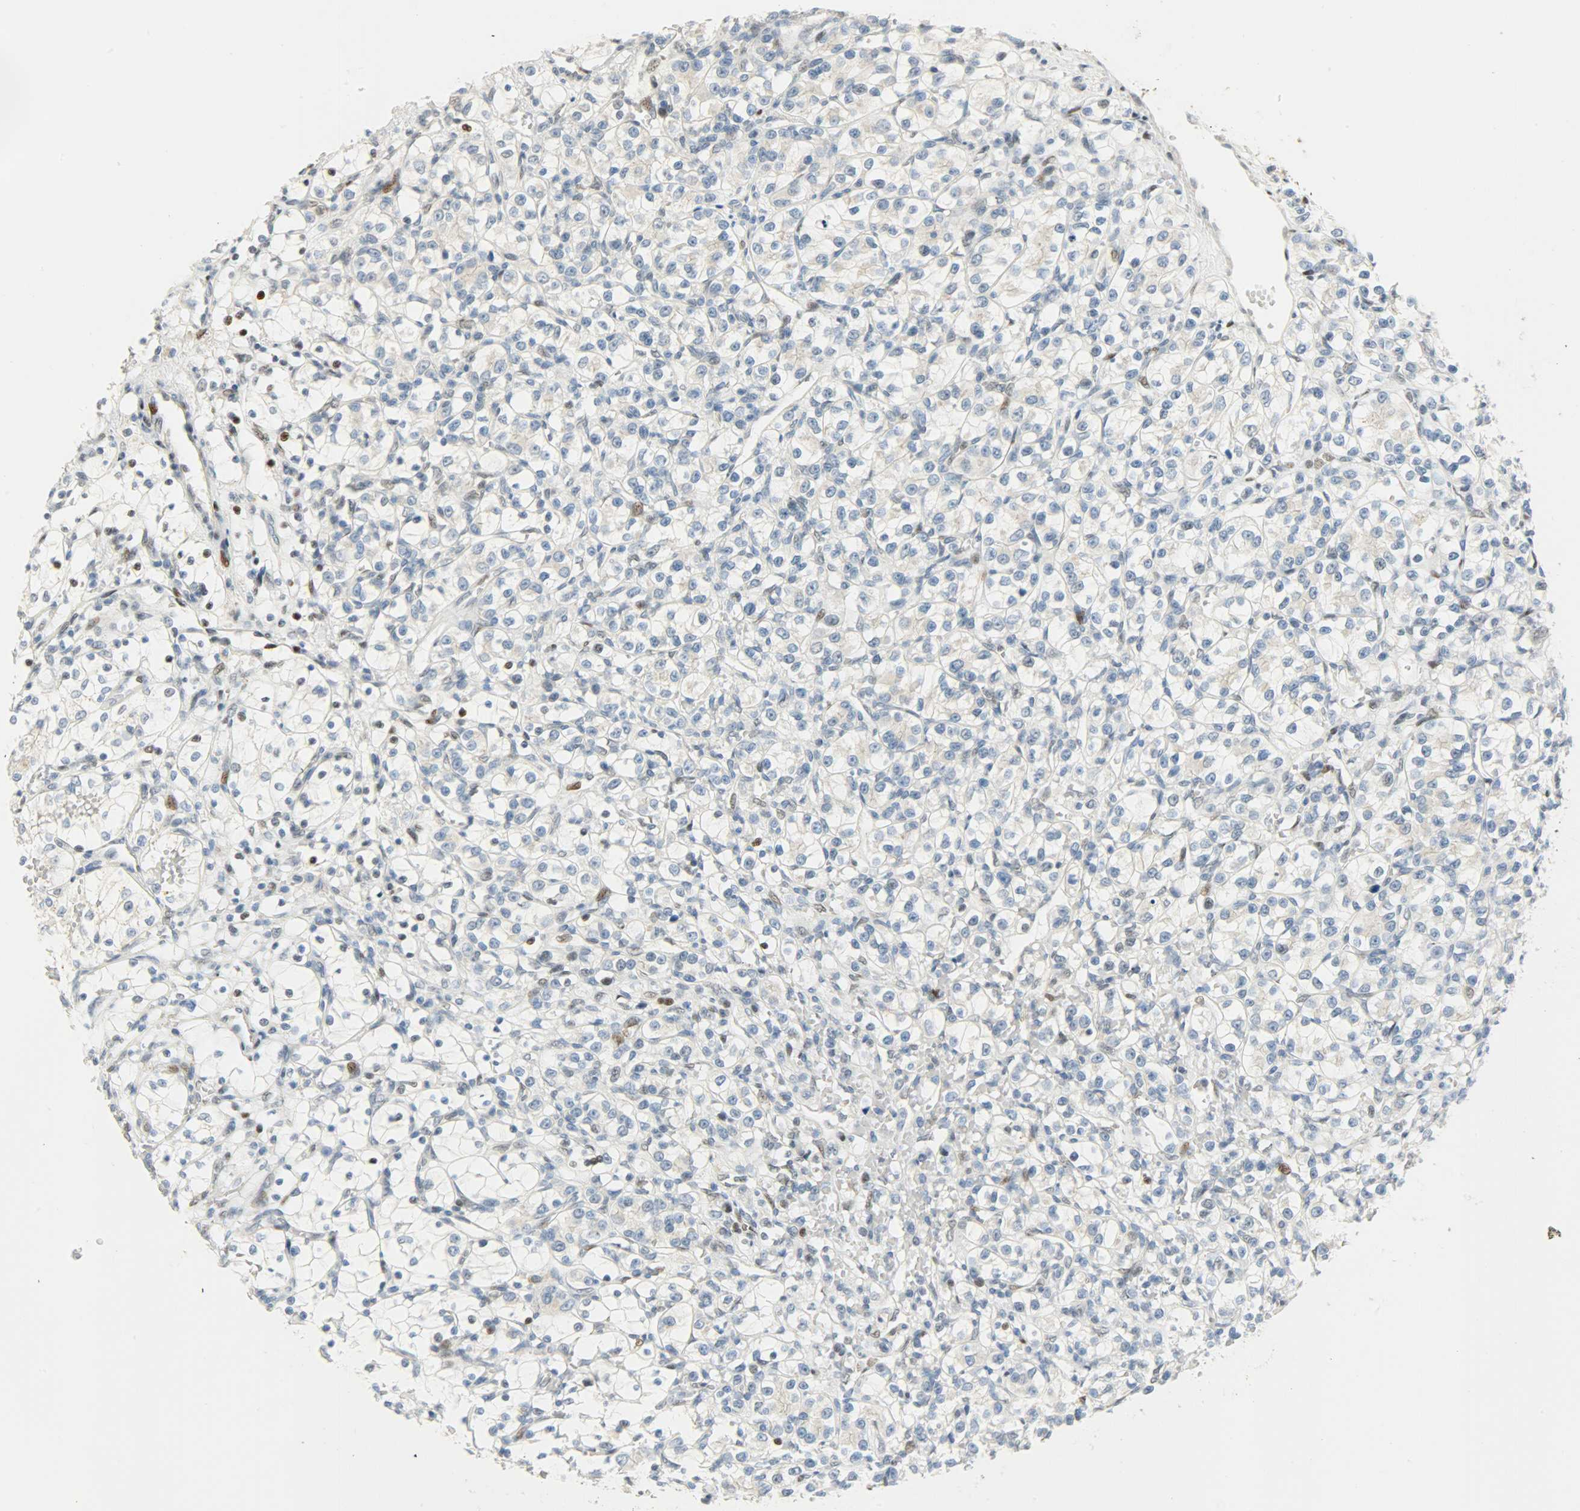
{"staining": {"intensity": "negative", "quantity": "none", "location": "none"}, "tissue": "renal cancer", "cell_type": "Tumor cells", "image_type": "cancer", "snomed": [{"axis": "morphology", "description": "Adenocarcinoma, NOS"}, {"axis": "topography", "description": "Kidney"}], "caption": "Immunohistochemistry of adenocarcinoma (renal) displays no positivity in tumor cells.", "gene": "JUNB", "patient": {"sex": "female", "age": 69}}